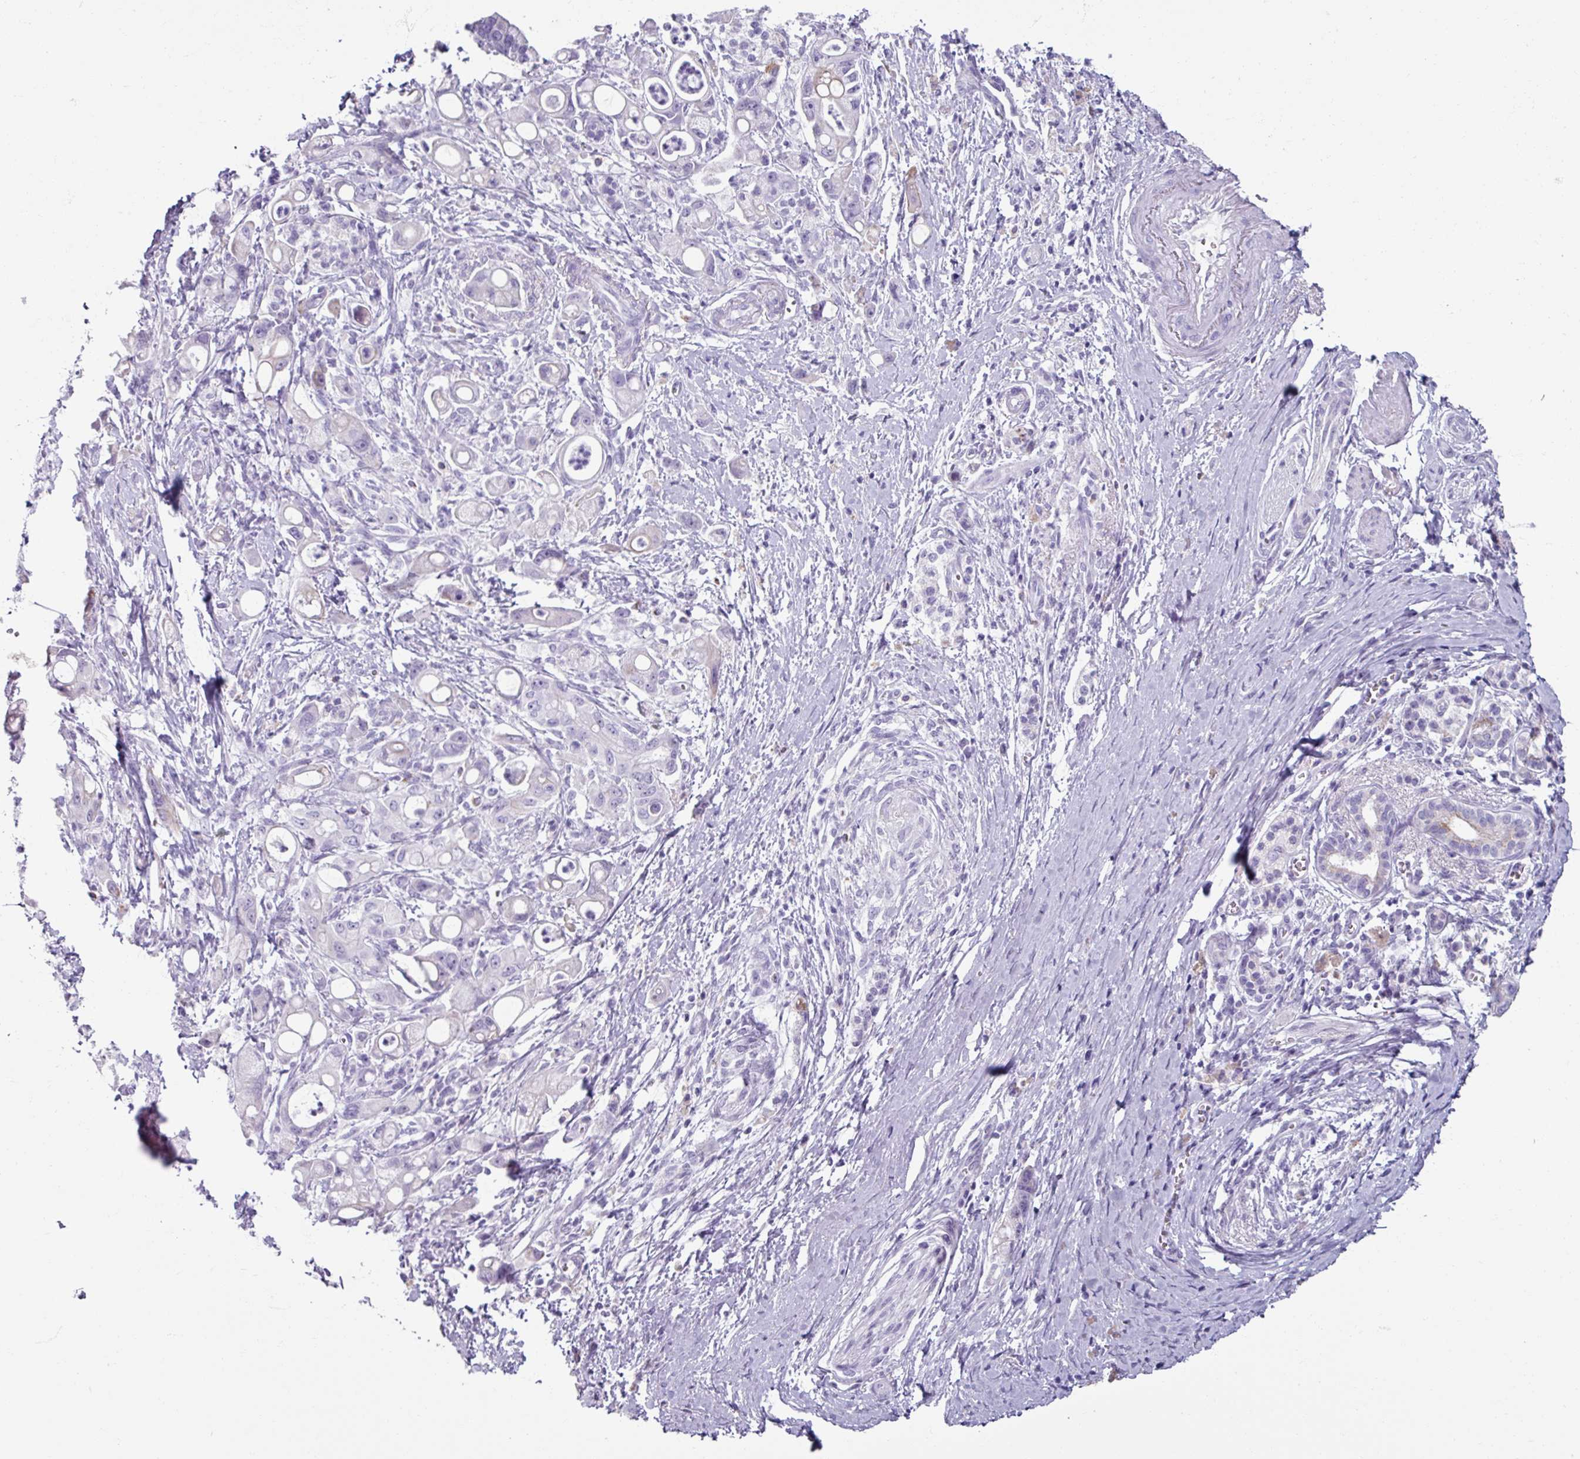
{"staining": {"intensity": "negative", "quantity": "none", "location": "none"}, "tissue": "pancreatic cancer", "cell_type": "Tumor cells", "image_type": "cancer", "snomed": [{"axis": "morphology", "description": "Adenocarcinoma, NOS"}, {"axis": "topography", "description": "Pancreas"}], "caption": "The image shows no staining of tumor cells in adenocarcinoma (pancreatic).", "gene": "SPESP1", "patient": {"sex": "male", "age": 68}}